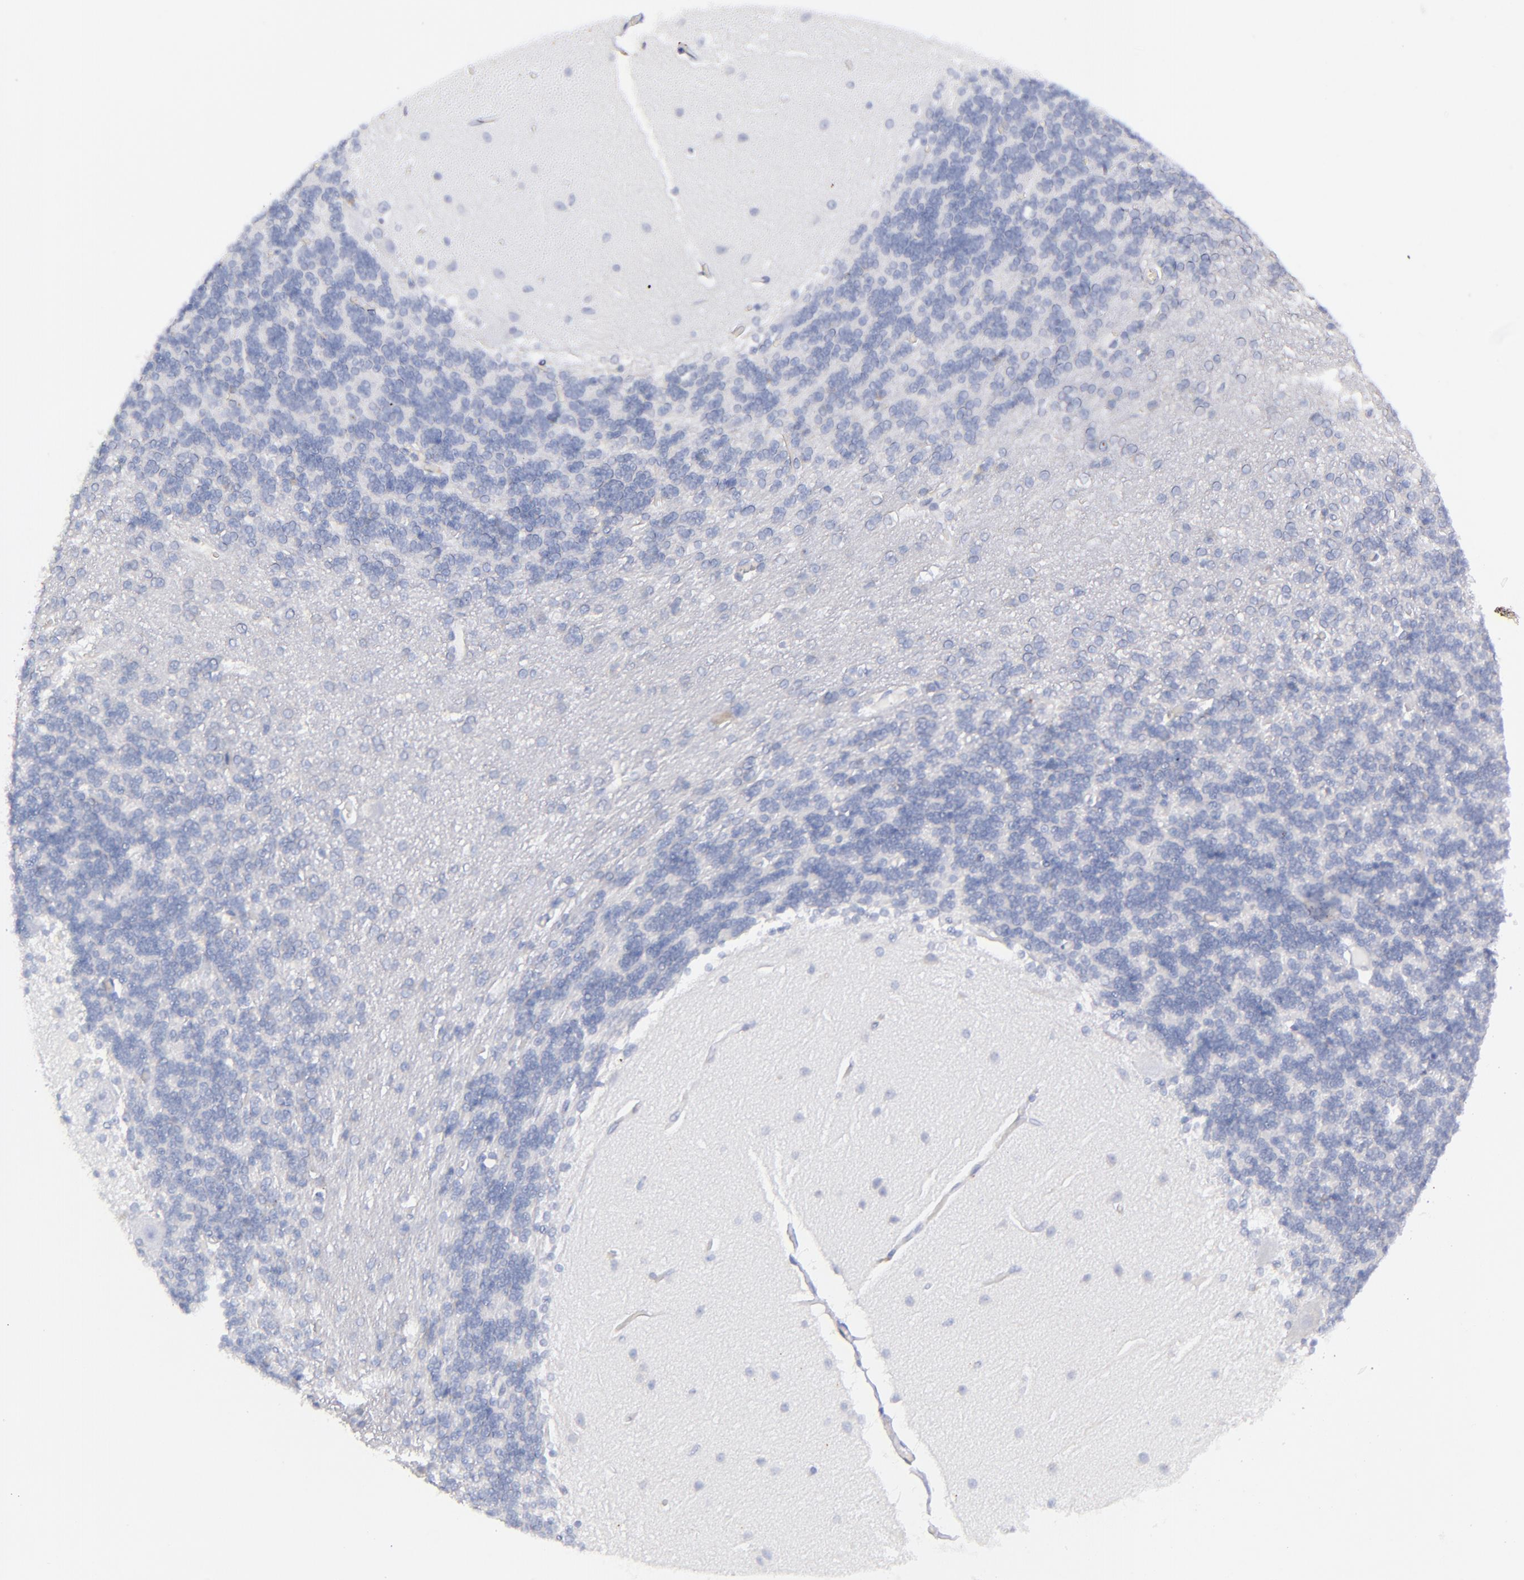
{"staining": {"intensity": "negative", "quantity": "none", "location": "none"}, "tissue": "cerebellum", "cell_type": "Cells in granular layer", "image_type": "normal", "snomed": [{"axis": "morphology", "description": "Normal tissue, NOS"}, {"axis": "topography", "description": "Cerebellum"}], "caption": "Cells in granular layer are negative for brown protein staining in normal cerebellum. (Stains: DAB (3,3'-diaminobenzidine) IHC with hematoxylin counter stain, Microscopy: brightfield microscopy at high magnification).", "gene": "MFGE8", "patient": {"sex": "female", "age": 54}}